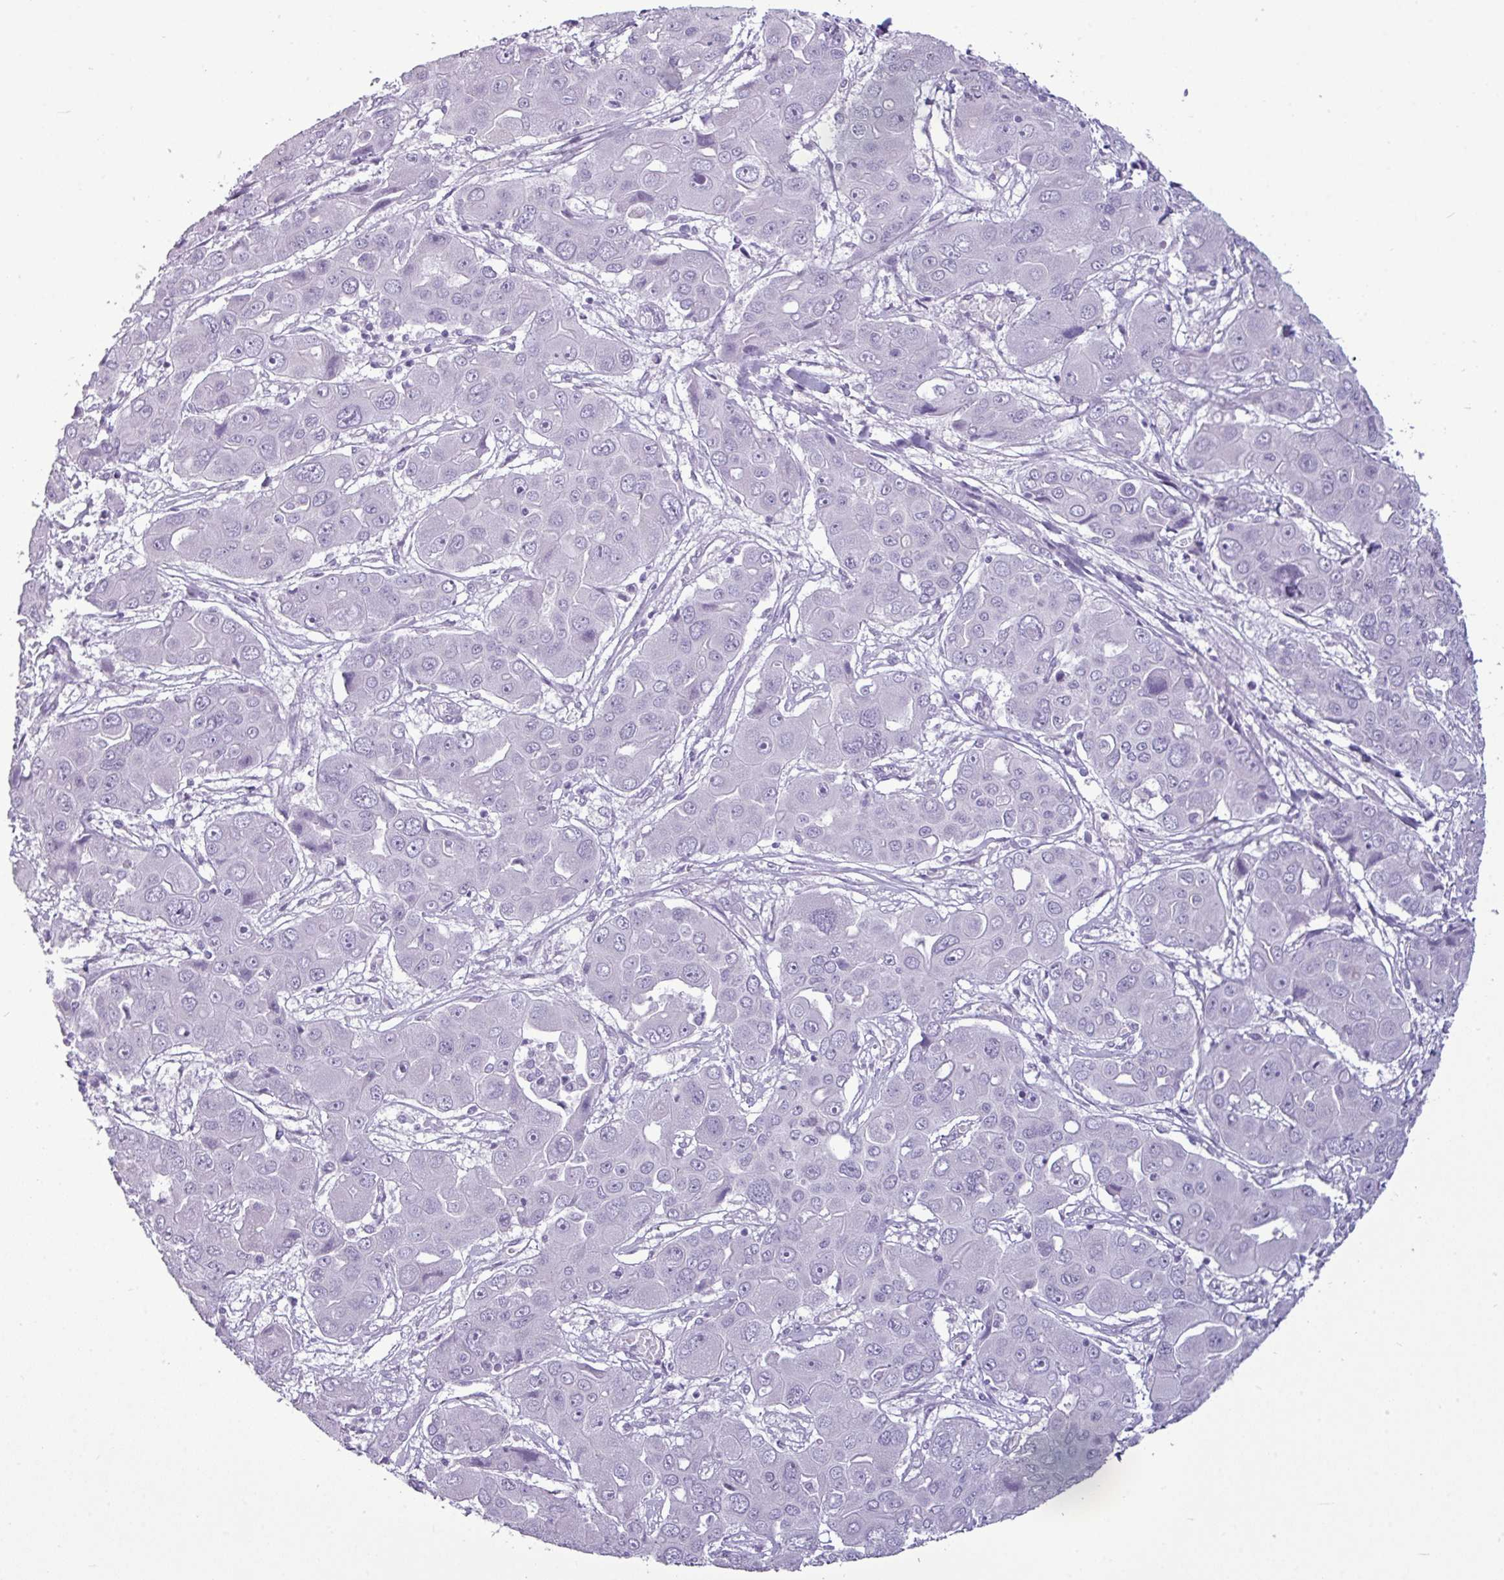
{"staining": {"intensity": "negative", "quantity": "none", "location": "none"}, "tissue": "liver cancer", "cell_type": "Tumor cells", "image_type": "cancer", "snomed": [{"axis": "morphology", "description": "Cholangiocarcinoma"}, {"axis": "topography", "description": "Liver"}], "caption": "A high-resolution image shows IHC staining of liver cholangiocarcinoma, which reveals no significant staining in tumor cells.", "gene": "AMY2A", "patient": {"sex": "male", "age": 67}}